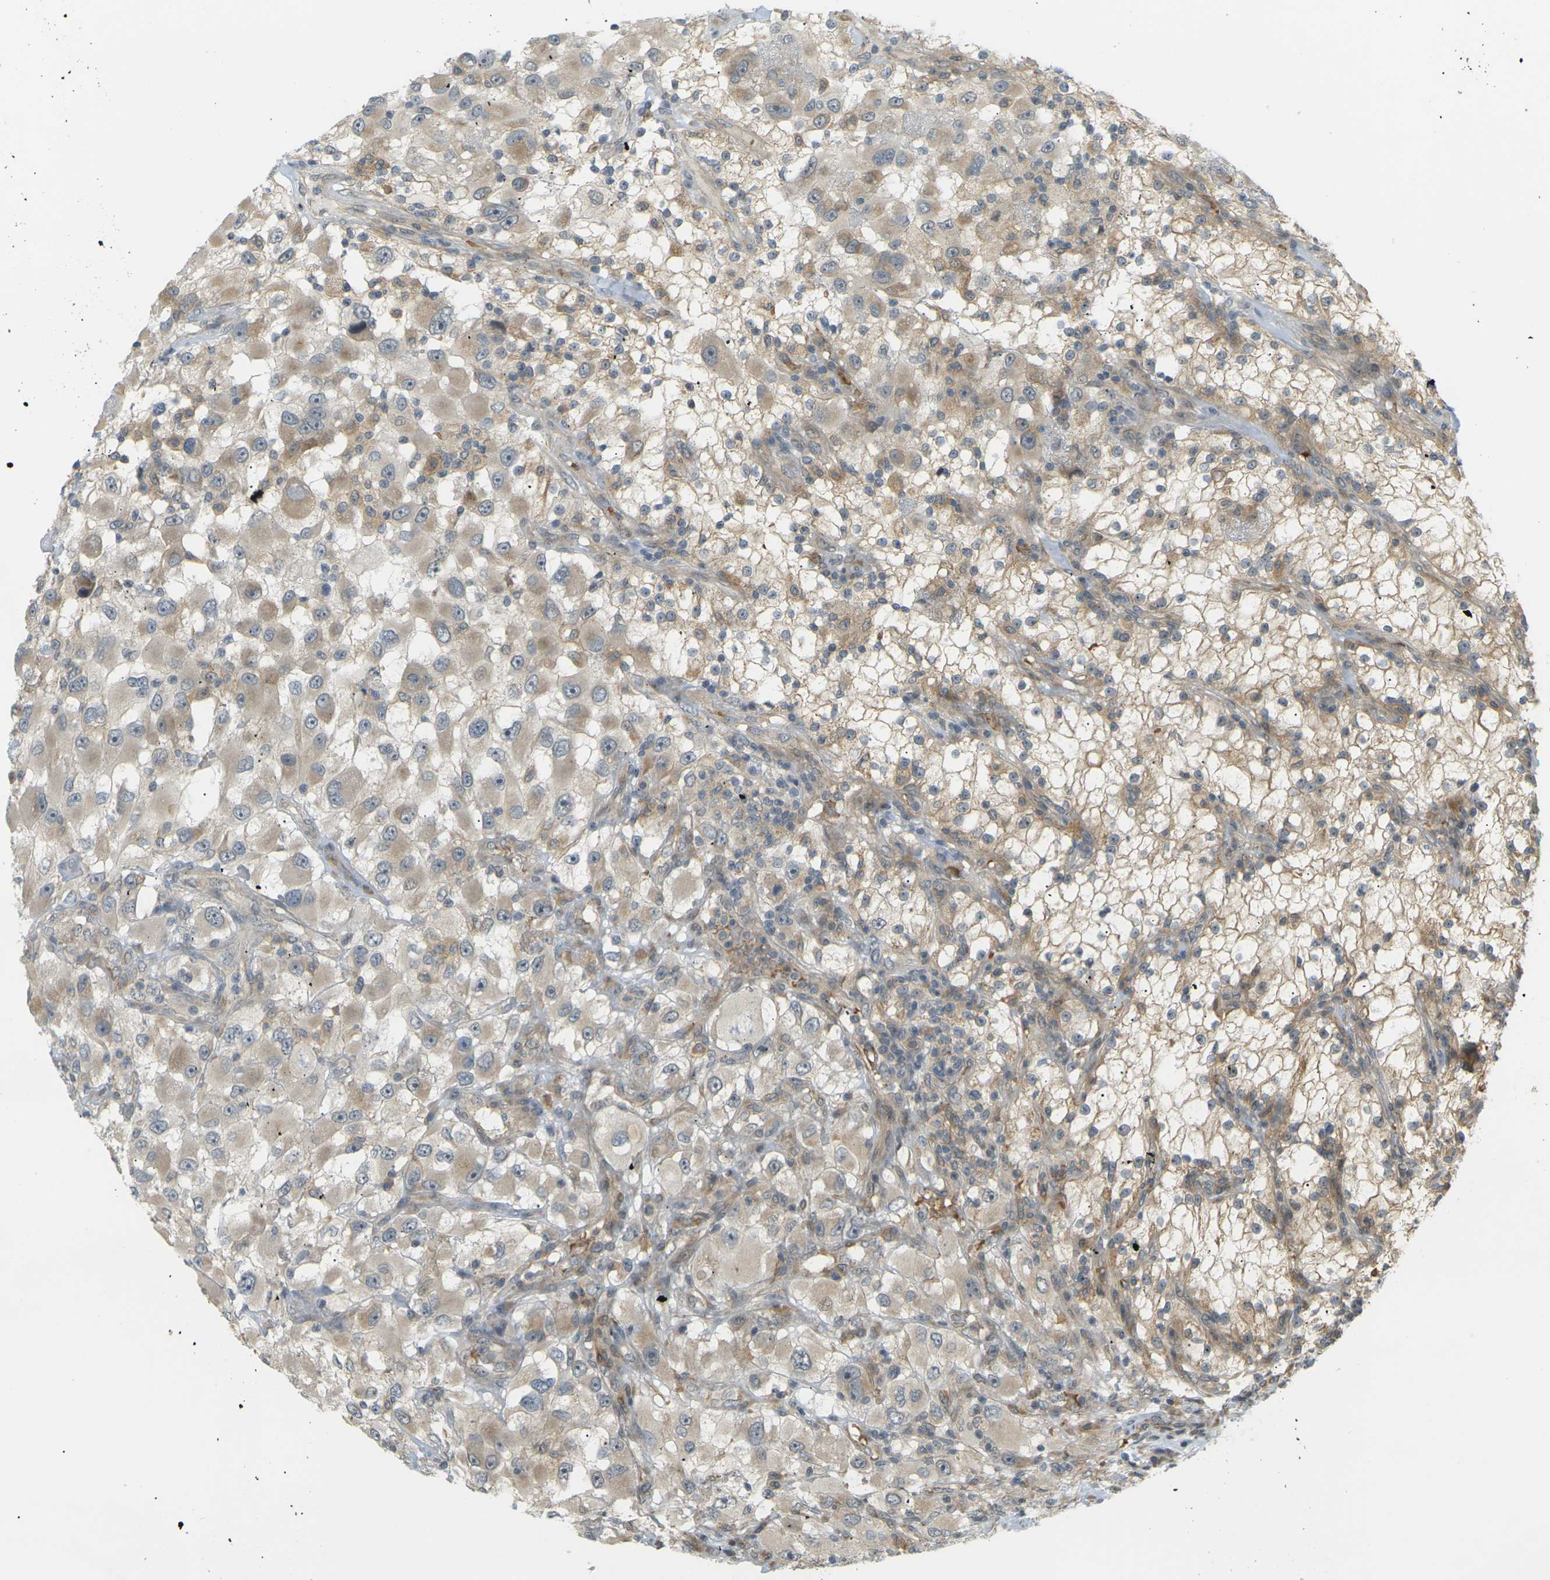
{"staining": {"intensity": "moderate", "quantity": ">75%", "location": "cytoplasmic/membranous"}, "tissue": "renal cancer", "cell_type": "Tumor cells", "image_type": "cancer", "snomed": [{"axis": "morphology", "description": "Adenocarcinoma, NOS"}, {"axis": "topography", "description": "Kidney"}], "caption": "Immunohistochemistry (DAB (3,3'-diaminobenzidine)) staining of adenocarcinoma (renal) shows moderate cytoplasmic/membranous protein expression in approximately >75% of tumor cells. (DAB IHC, brown staining for protein, blue staining for nuclei).", "gene": "SOCS6", "patient": {"sex": "female", "age": 52}}